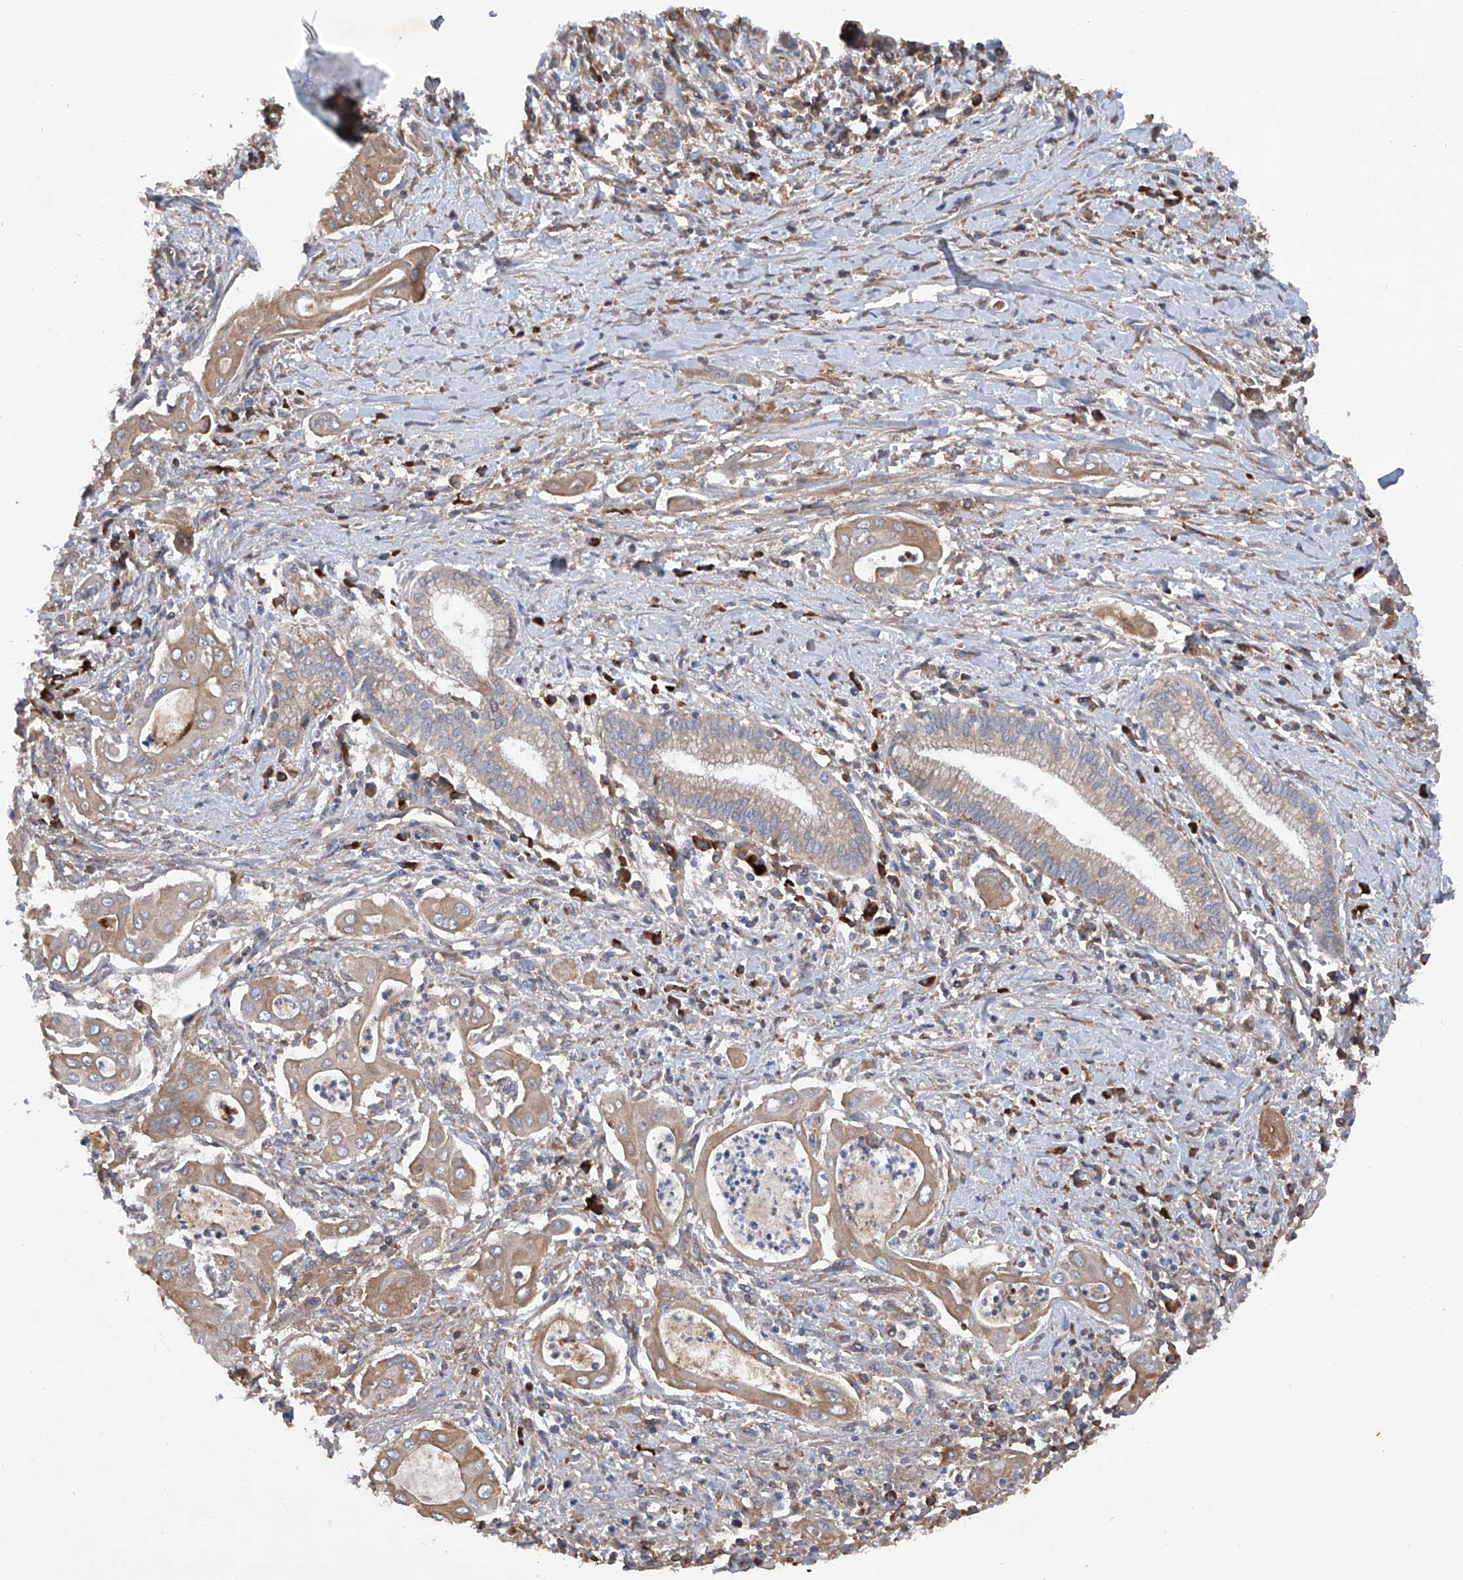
{"staining": {"intensity": "moderate", "quantity": "25%-75%", "location": "cytoplasmic/membranous"}, "tissue": "pancreatic cancer", "cell_type": "Tumor cells", "image_type": "cancer", "snomed": [{"axis": "morphology", "description": "Adenocarcinoma, NOS"}, {"axis": "topography", "description": "Pancreas"}], "caption": "Protein expression analysis of human adenocarcinoma (pancreatic) reveals moderate cytoplasmic/membranous positivity in about 25%-75% of tumor cells.", "gene": "ASCC3", "patient": {"sex": "male", "age": 58}}